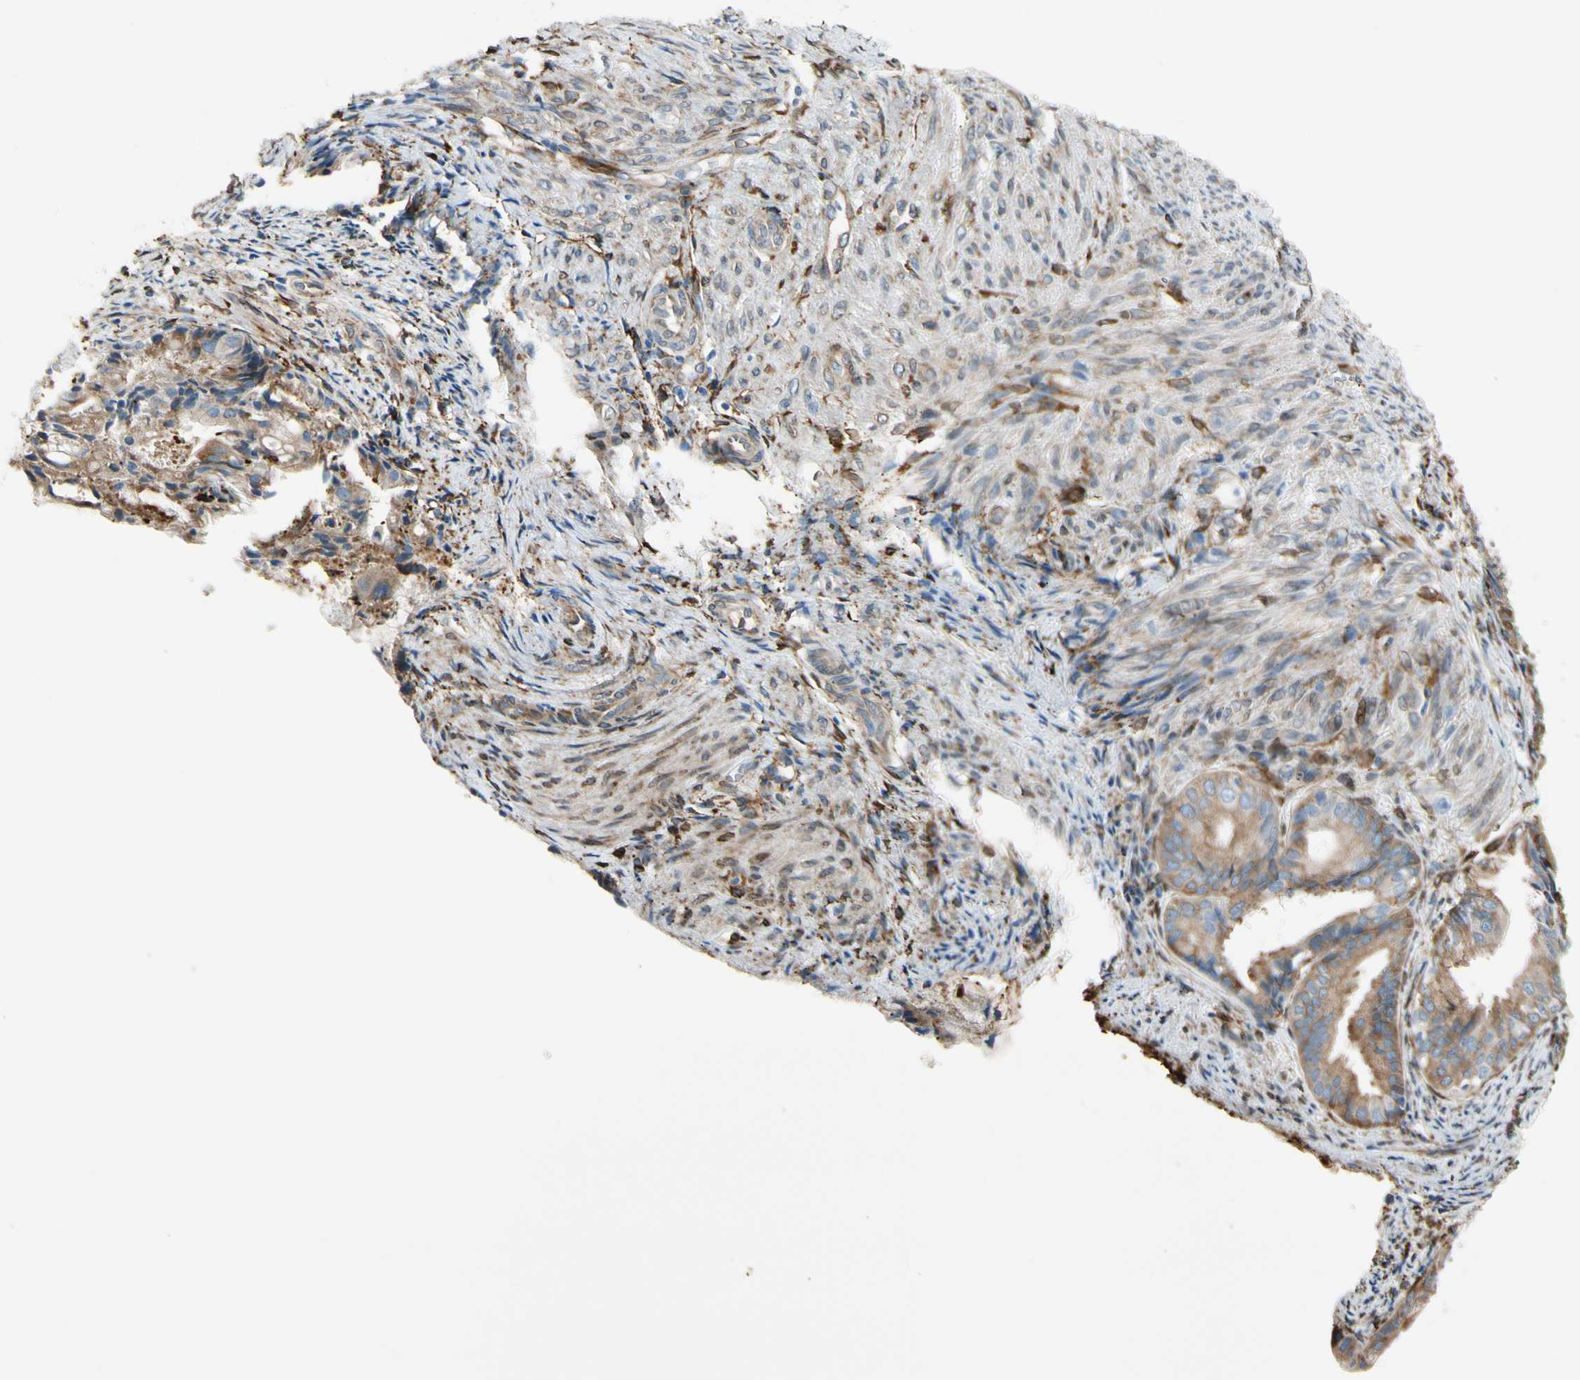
{"staining": {"intensity": "moderate", "quantity": ">75%", "location": "cytoplasmic/membranous"}, "tissue": "endometrial cancer", "cell_type": "Tumor cells", "image_type": "cancer", "snomed": [{"axis": "morphology", "description": "Adenocarcinoma, NOS"}, {"axis": "topography", "description": "Endometrium"}], "caption": "Human endometrial cancer stained with a brown dye exhibits moderate cytoplasmic/membranous positive positivity in about >75% of tumor cells.", "gene": "FKBP7", "patient": {"sex": "female", "age": 86}}